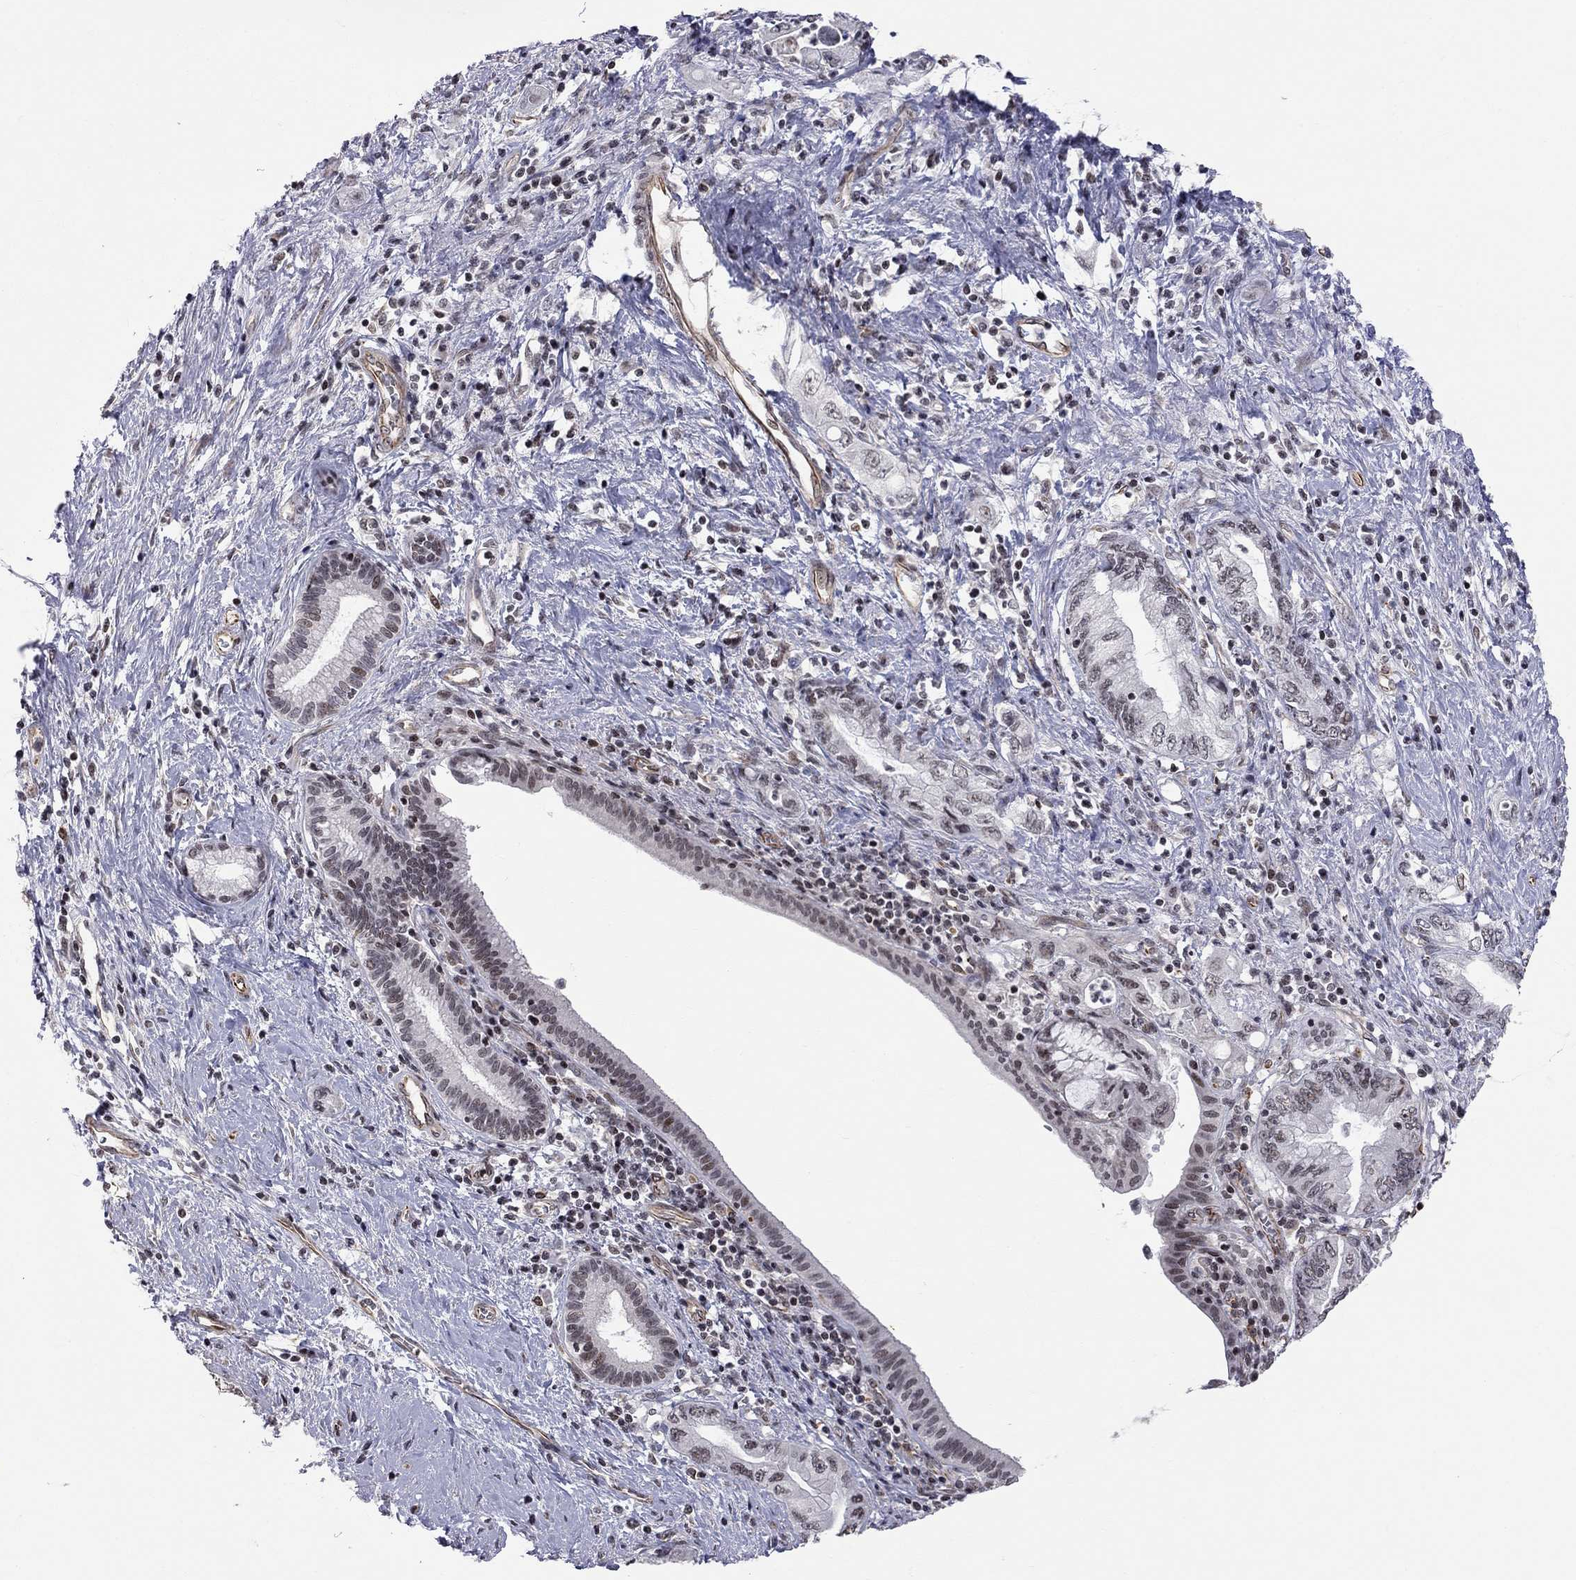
{"staining": {"intensity": "negative", "quantity": "none", "location": "none"}, "tissue": "pancreatic cancer", "cell_type": "Tumor cells", "image_type": "cancer", "snomed": [{"axis": "morphology", "description": "Adenocarcinoma, NOS"}, {"axis": "topography", "description": "Pancreas"}], "caption": "IHC photomicrograph of neoplastic tissue: adenocarcinoma (pancreatic) stained with DAB (3,3'-diaminobenzidine) displays no significant protein staining in tumor cells.", "gene": "MTNR1B", "patient": {"sex": "female", "age": 73}}